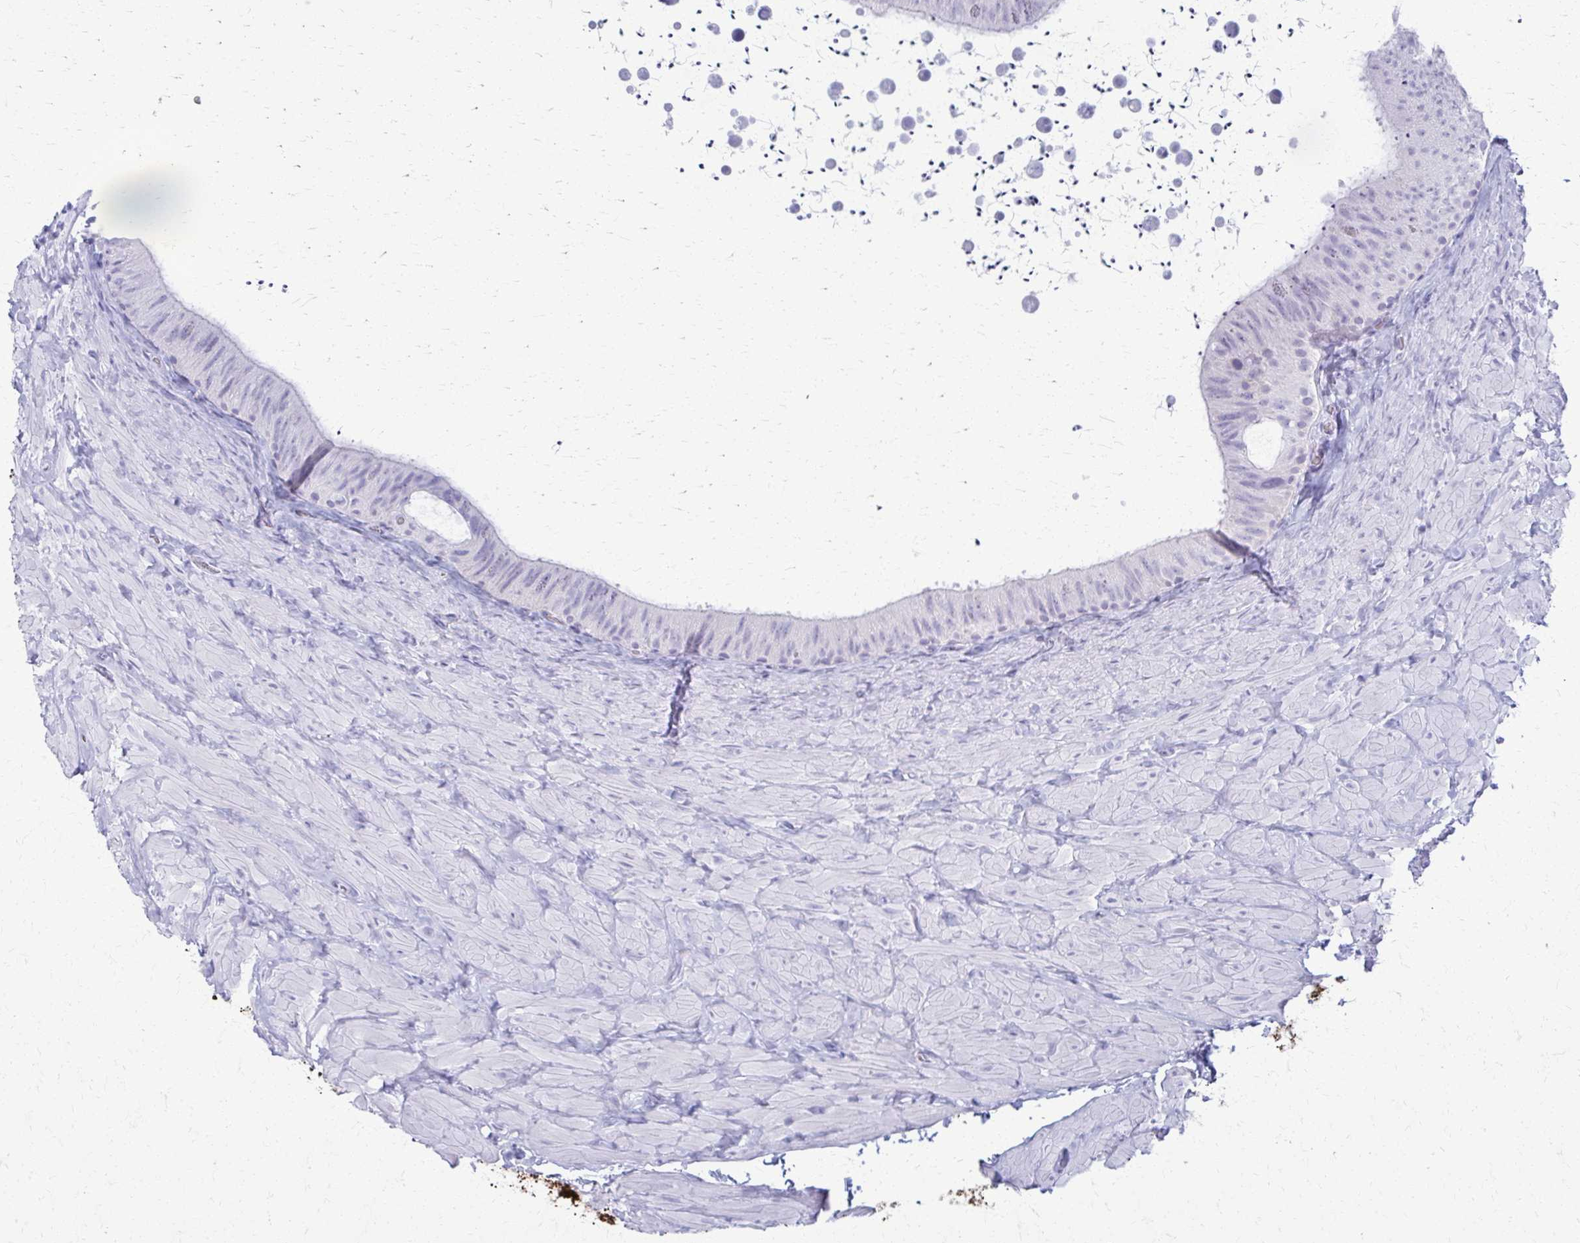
{"staining": {"intensity": "negative", "quantity": "none", "location": "none"}, "tissue": "epididymis", "cell_type": "Glandular cells", "image_type": "normal", "snomed": [{"axis": "morphology", "description": "Normal tissue, NOS"}, {"axis": "topography", "description": "Epididymis, spermatic cord, NOS"}, {"axis": "topography", "description": "Epididymis"}], "caption": "The image shows no significant expression in glandular cells of epididymis.", "gene": "ACSM2A", "patient": {"sex": "male", "age": 31}}